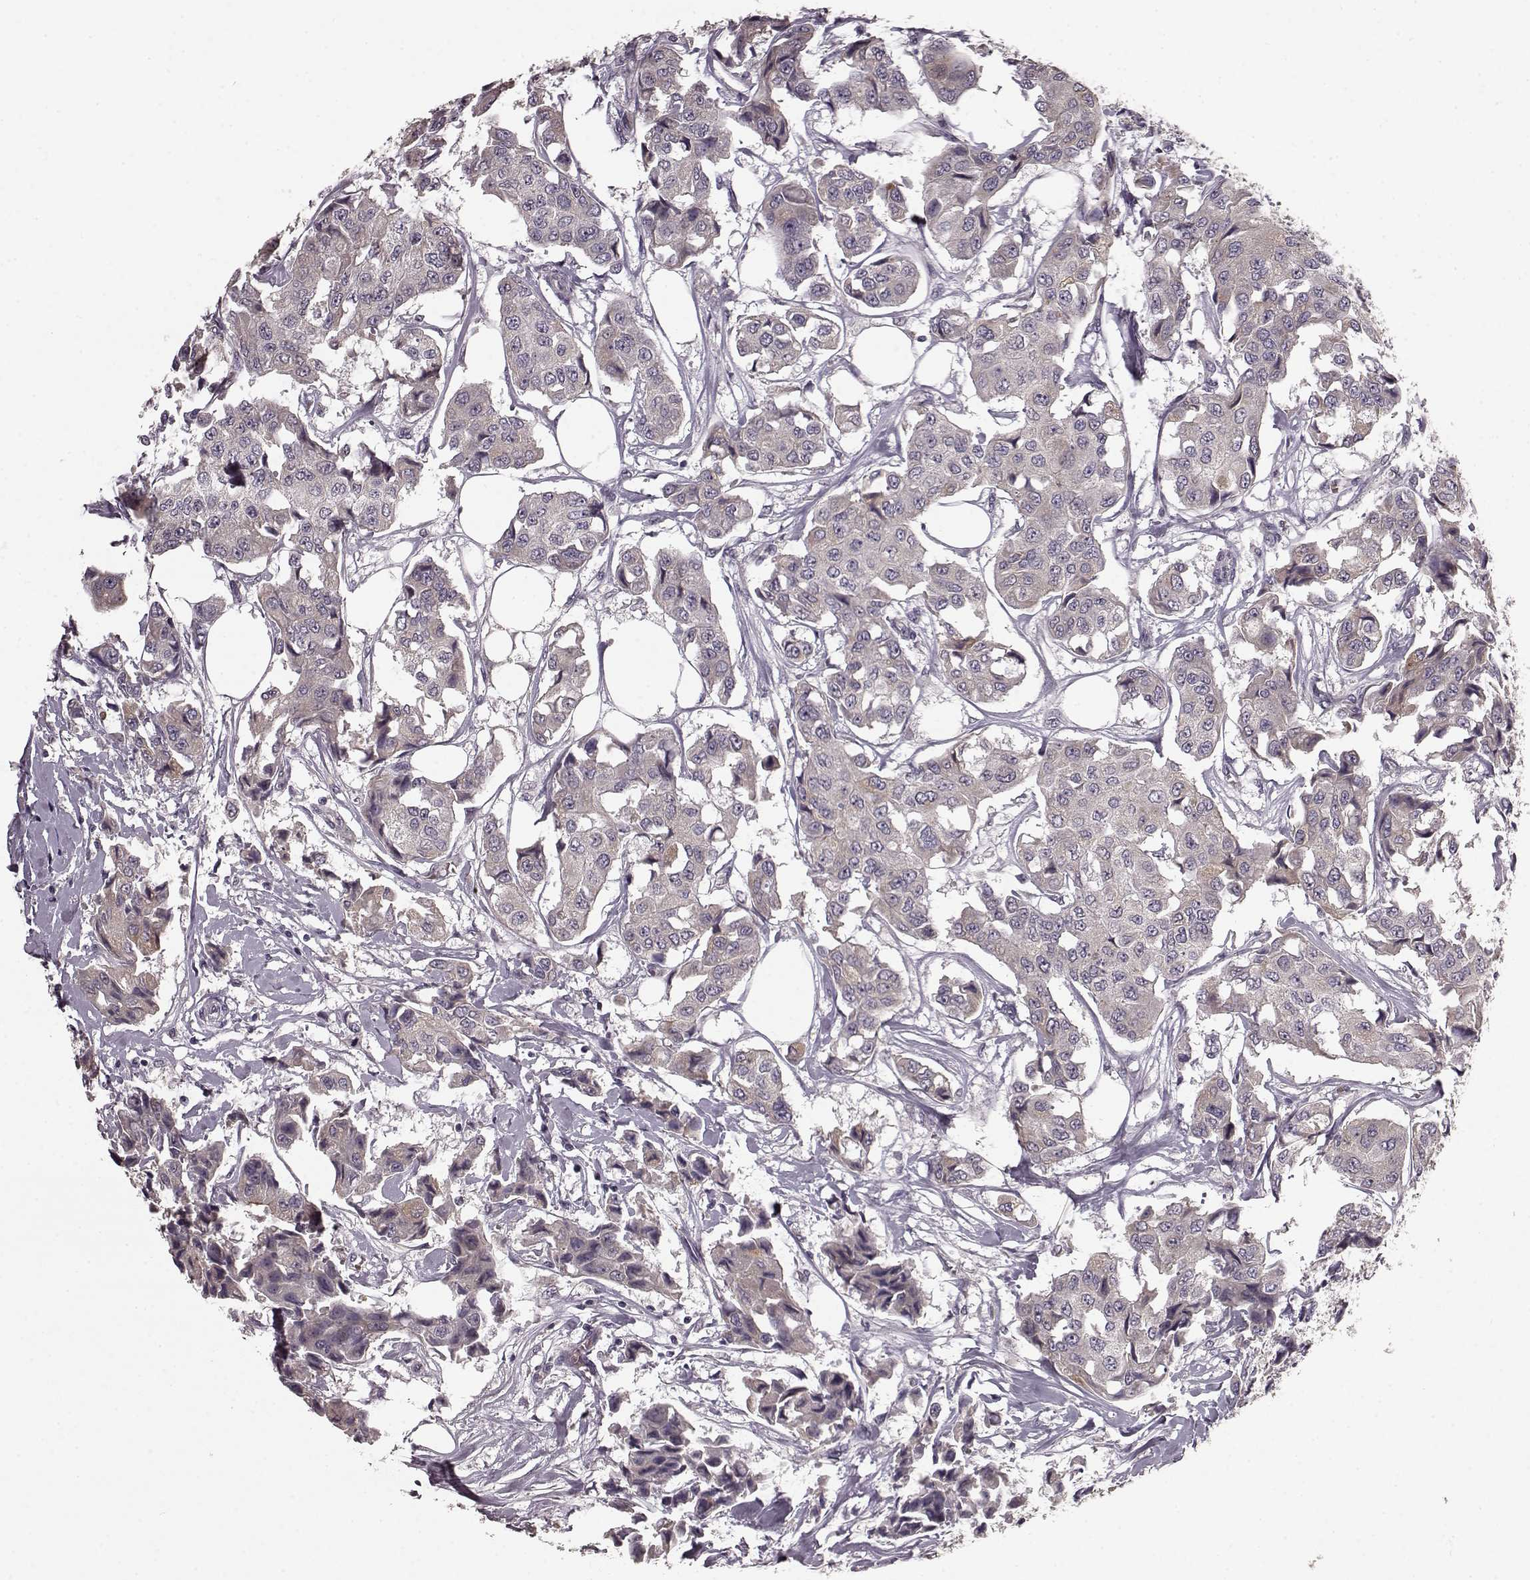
{"staining": {"intensity": "weak", "quantity": "25%-75%", "location": "cytoplasmic/membranous"}, "tissue": "breast cancer", "cell_type": "Tumor cells", "image_type": "cancer", "snomed": [{"axis": "morphology", "description": "Duct carcinoma"}, {"axis": "topography", "description": "Breast"}, {"axis": "topography", "description": "Lymph node"}], "caption": "Brown immunohistochemical staining in human intraductal carcinoma (breast) reveals weak cytoplasmic/membranous staining in about 25%-75% of tumor cells. Nuclei are stained in blue.", "gene": "SLC52A3", "patient": {"sex": "female", "age": 80}}